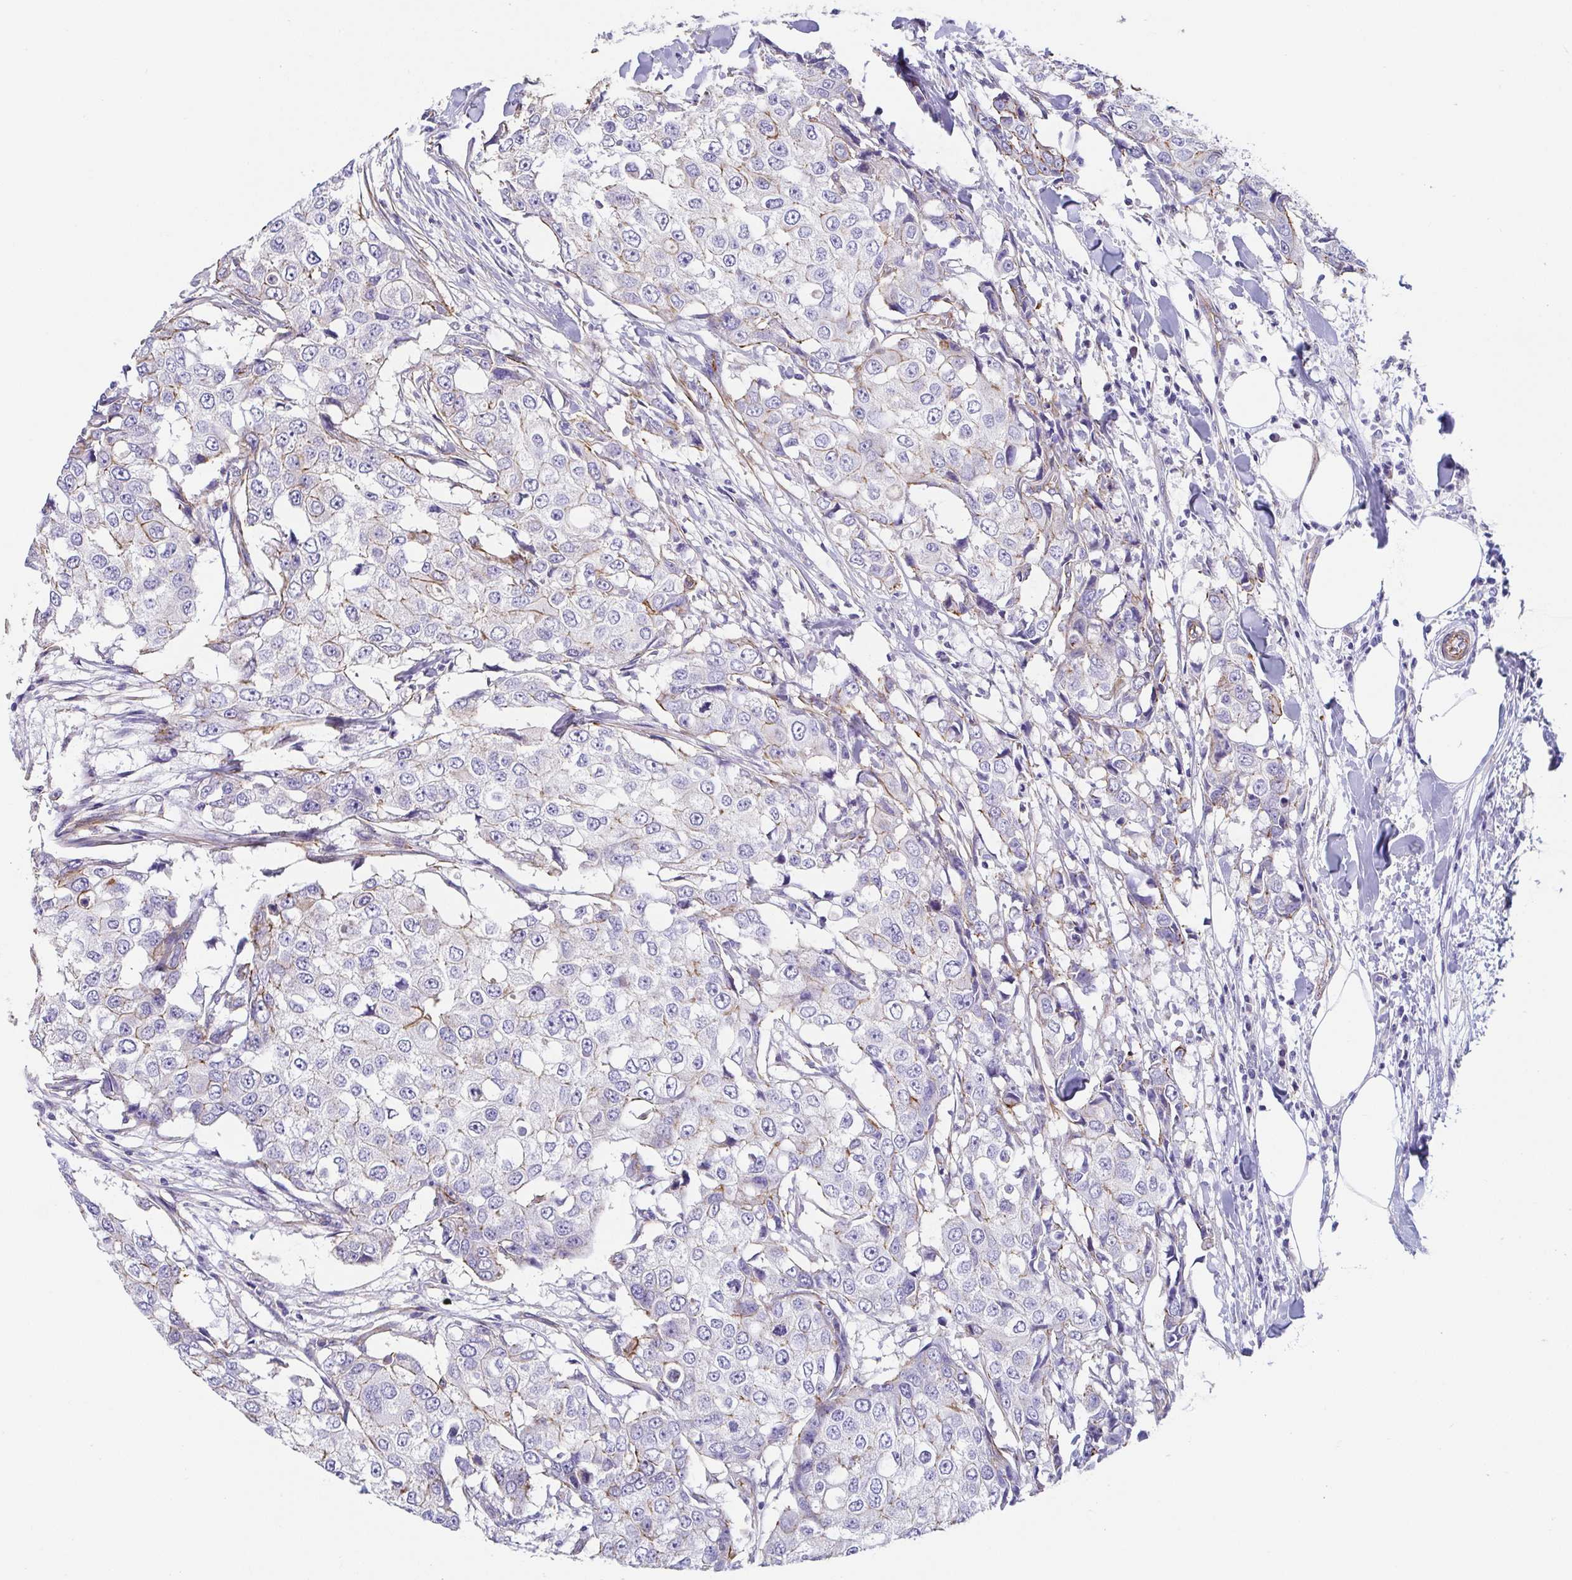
{"staining": {"intensity": "negative", "quantity": "none", "location": "none"}, "tissue": "breast cancer", "cell_type": "Tumor cells", "image_type": "cancer", "snomed": [{"axis": "morphology", "description": "Duct carcinoma"}, {"axis": "topography", "description": "Breast"}], "caption": "An immunohistochemistry micrograph of breast cancer (infiltrating ductal carcinoma) is shown. There is no staining in tumor cells of breast cancer (infiltrating ductal carcinoma). Brightfield microscopy of immunohistochemistry (IHC) stained with DAB (3,3'-diaminobenzidine) (brown) and hematoxylin (blue), captured at high magnification.", "gene": "TRAM2", "patient": {"sex": "female", "age": 27}}